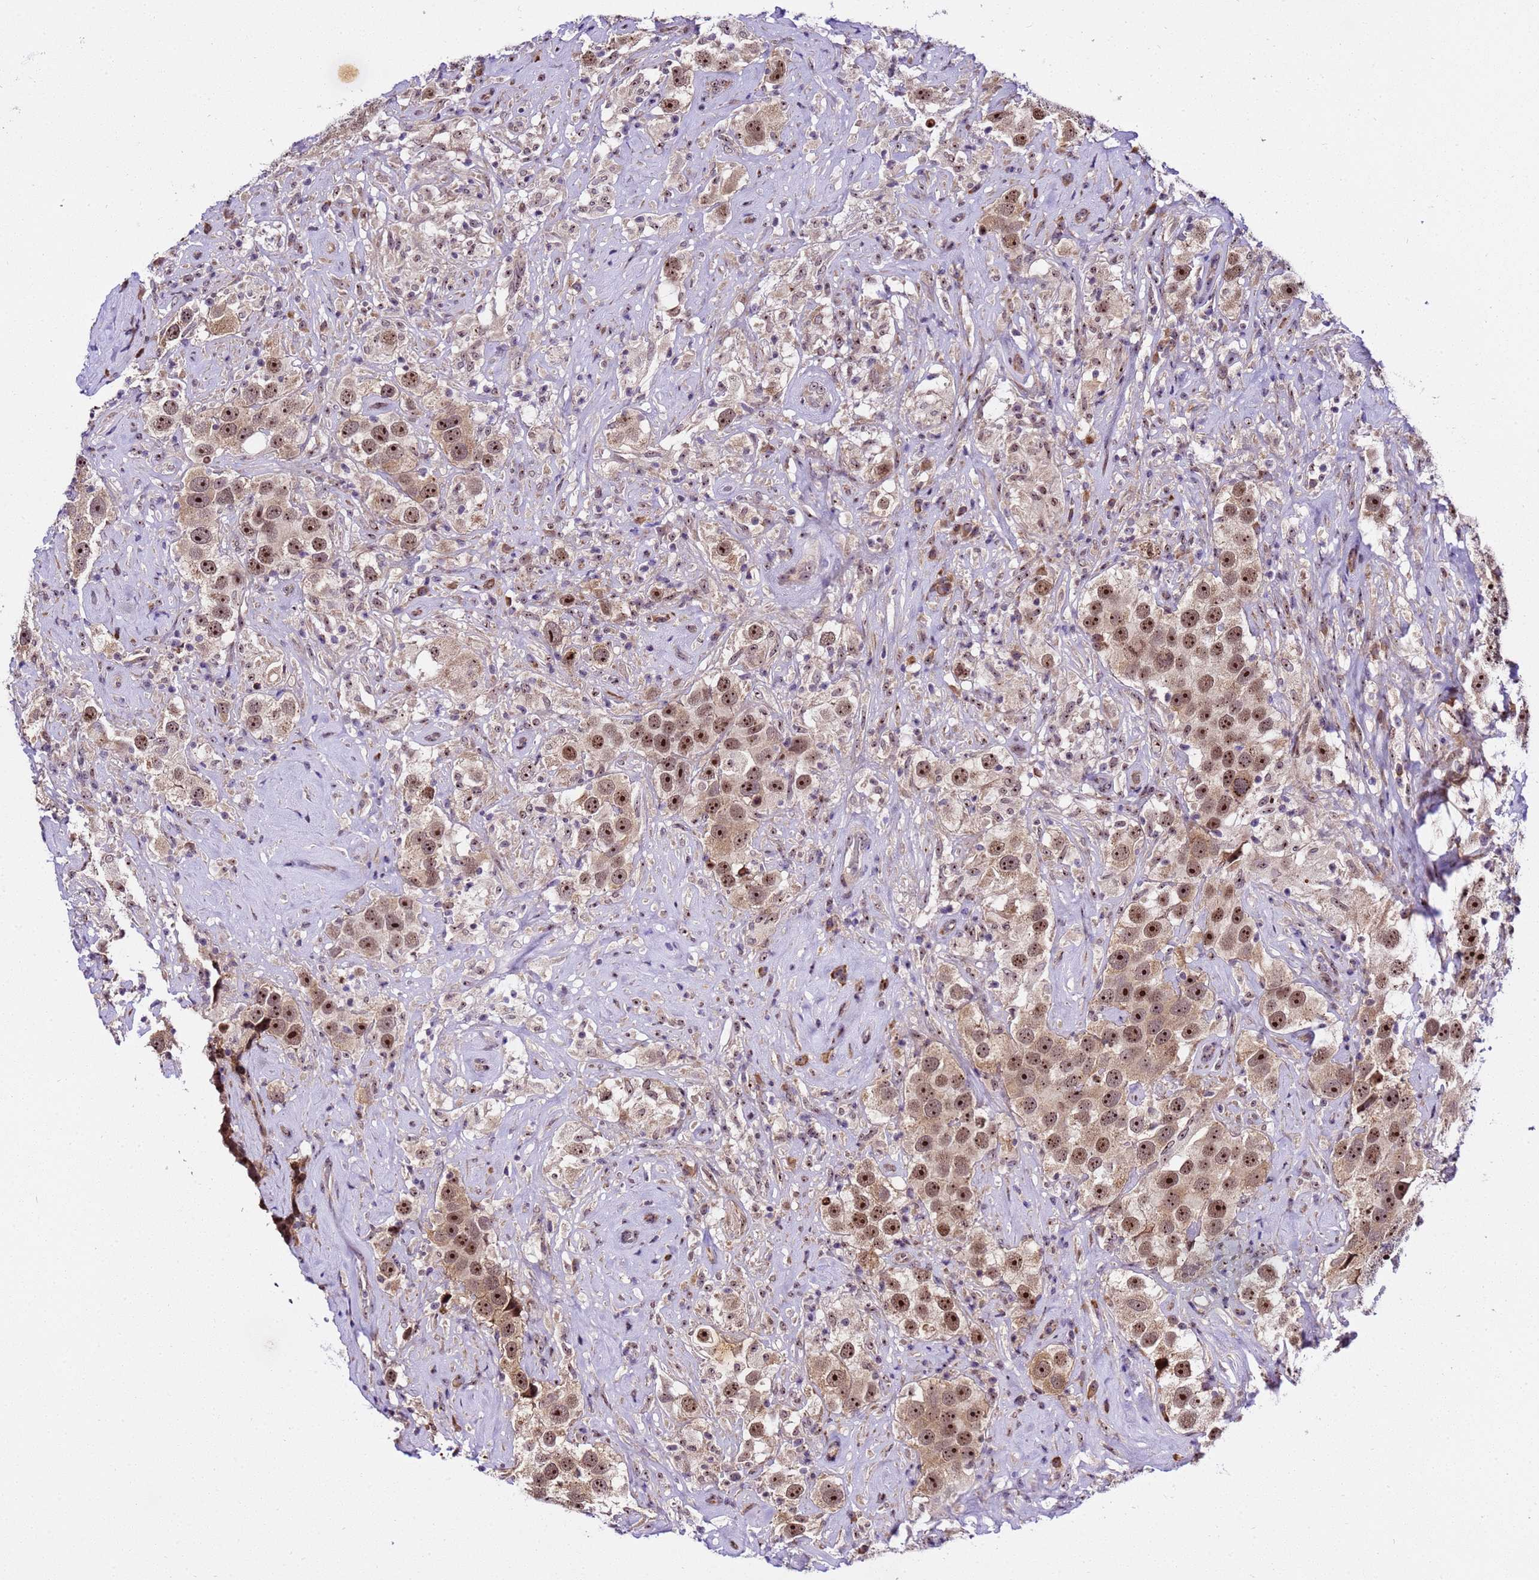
{"staining": {"intensity": "moderate", "quantity": ">75%", "location": "nuclear"}, "tissue": "testis cancer", "cell_type": "Tumor cells", "image_type": "cancer", "snomed": [{"axis": "morphology", "description": "Seminoma, NOS"}, {"axis": "topography", "description": "Testis"}], "caption": "Tumor cells reveal medium levels of moderate nuclear expression in about >75% of cells in testis cancer. Immunohistochemistry stains the protein in brown and the nuclei are stained blue.", "gene": "SLX4IP", "patient": {"sex": "male", "age": 49}}